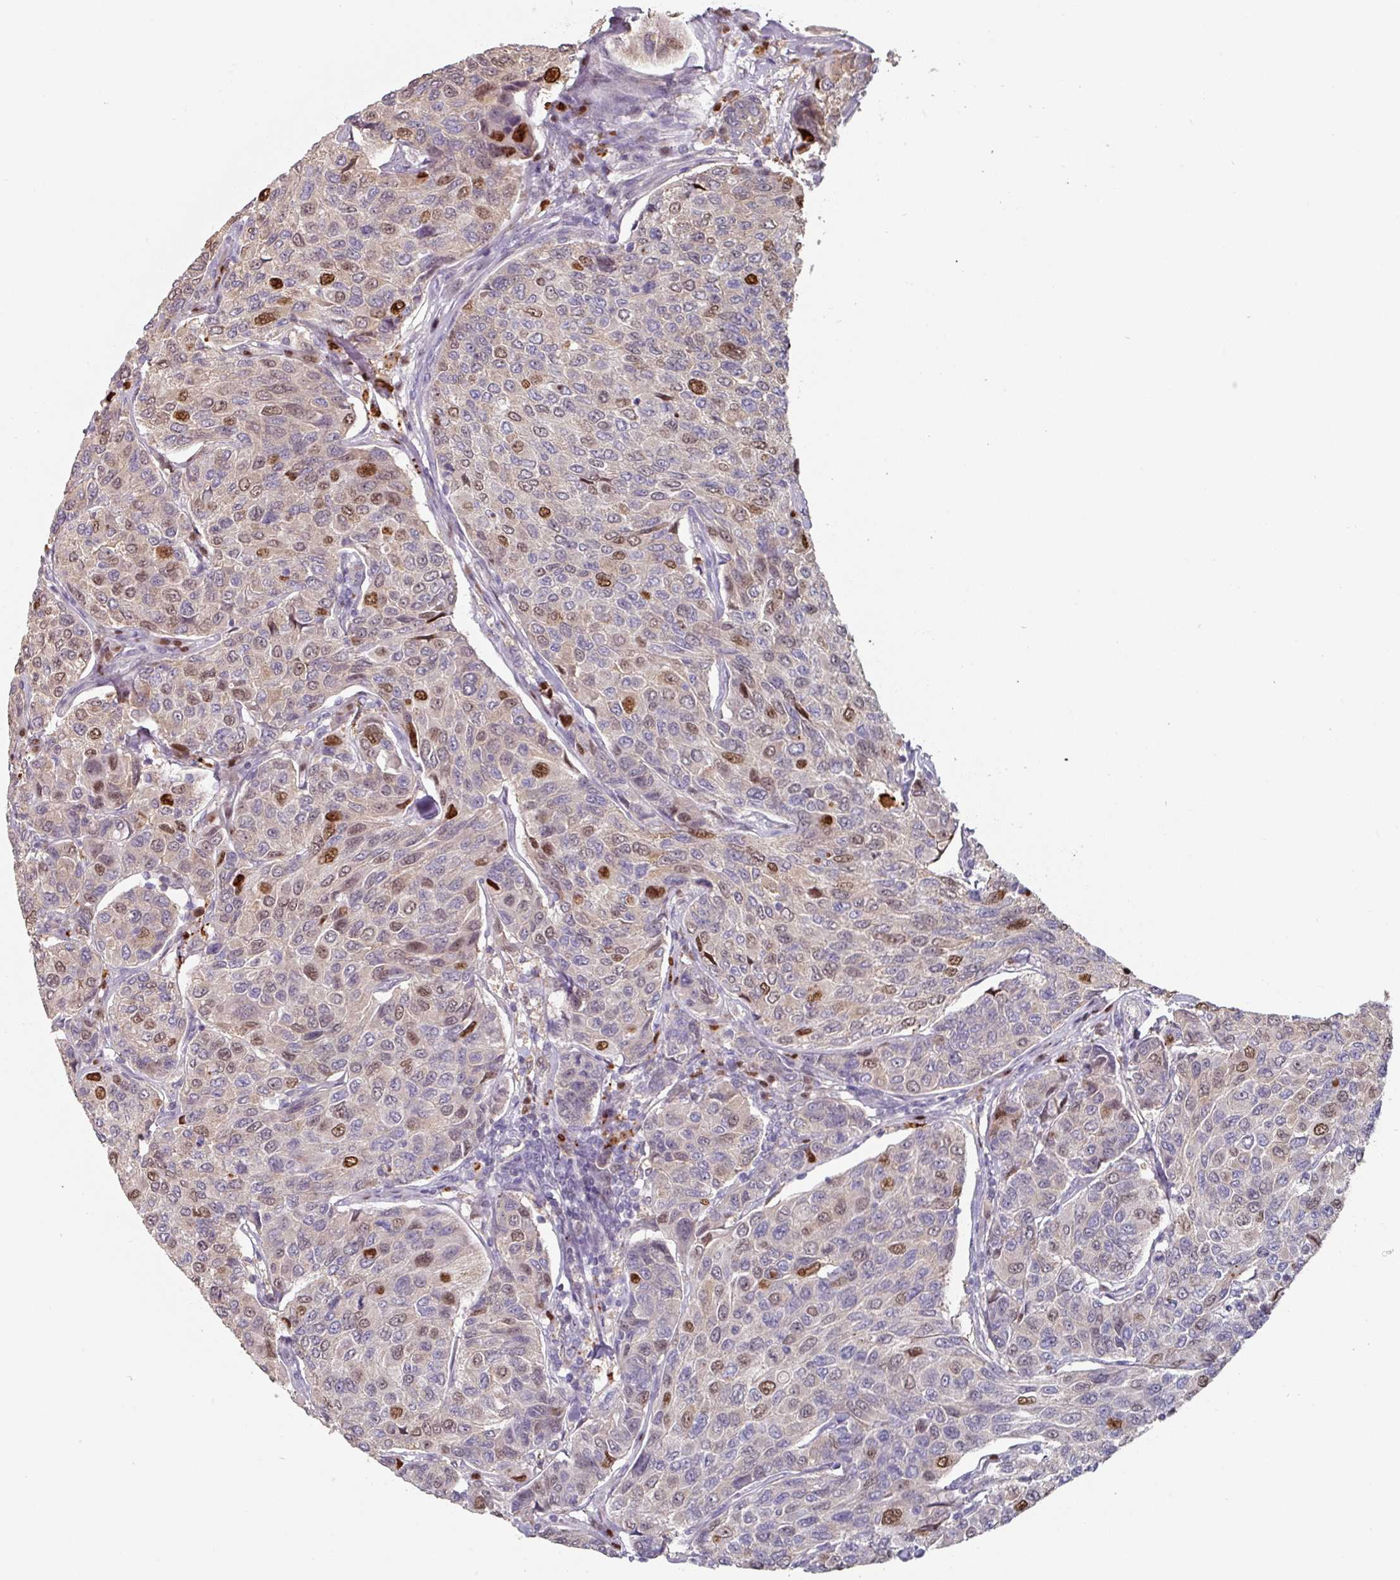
{"staining": {"intensity": "moderate", "quantity": "<25%", "location": "nuclear"}, "tissue": "breast cancer", "cell_type": "Tumor cells", "image_type": "cancer", "snomed": [{"axis": "morphology", "description": "Duct carcinoma"}, {"axis": "topography", "description": "Breast"}], "caption": "DAB immunohistochemical staining of breast cancer (invasive ductal carcinoma) exhibits moderate nuclear protein expression in approximately <25% of tumor cells.", "gene": "ZBTB6", "patient": {"sex": "female", "age": 55}}